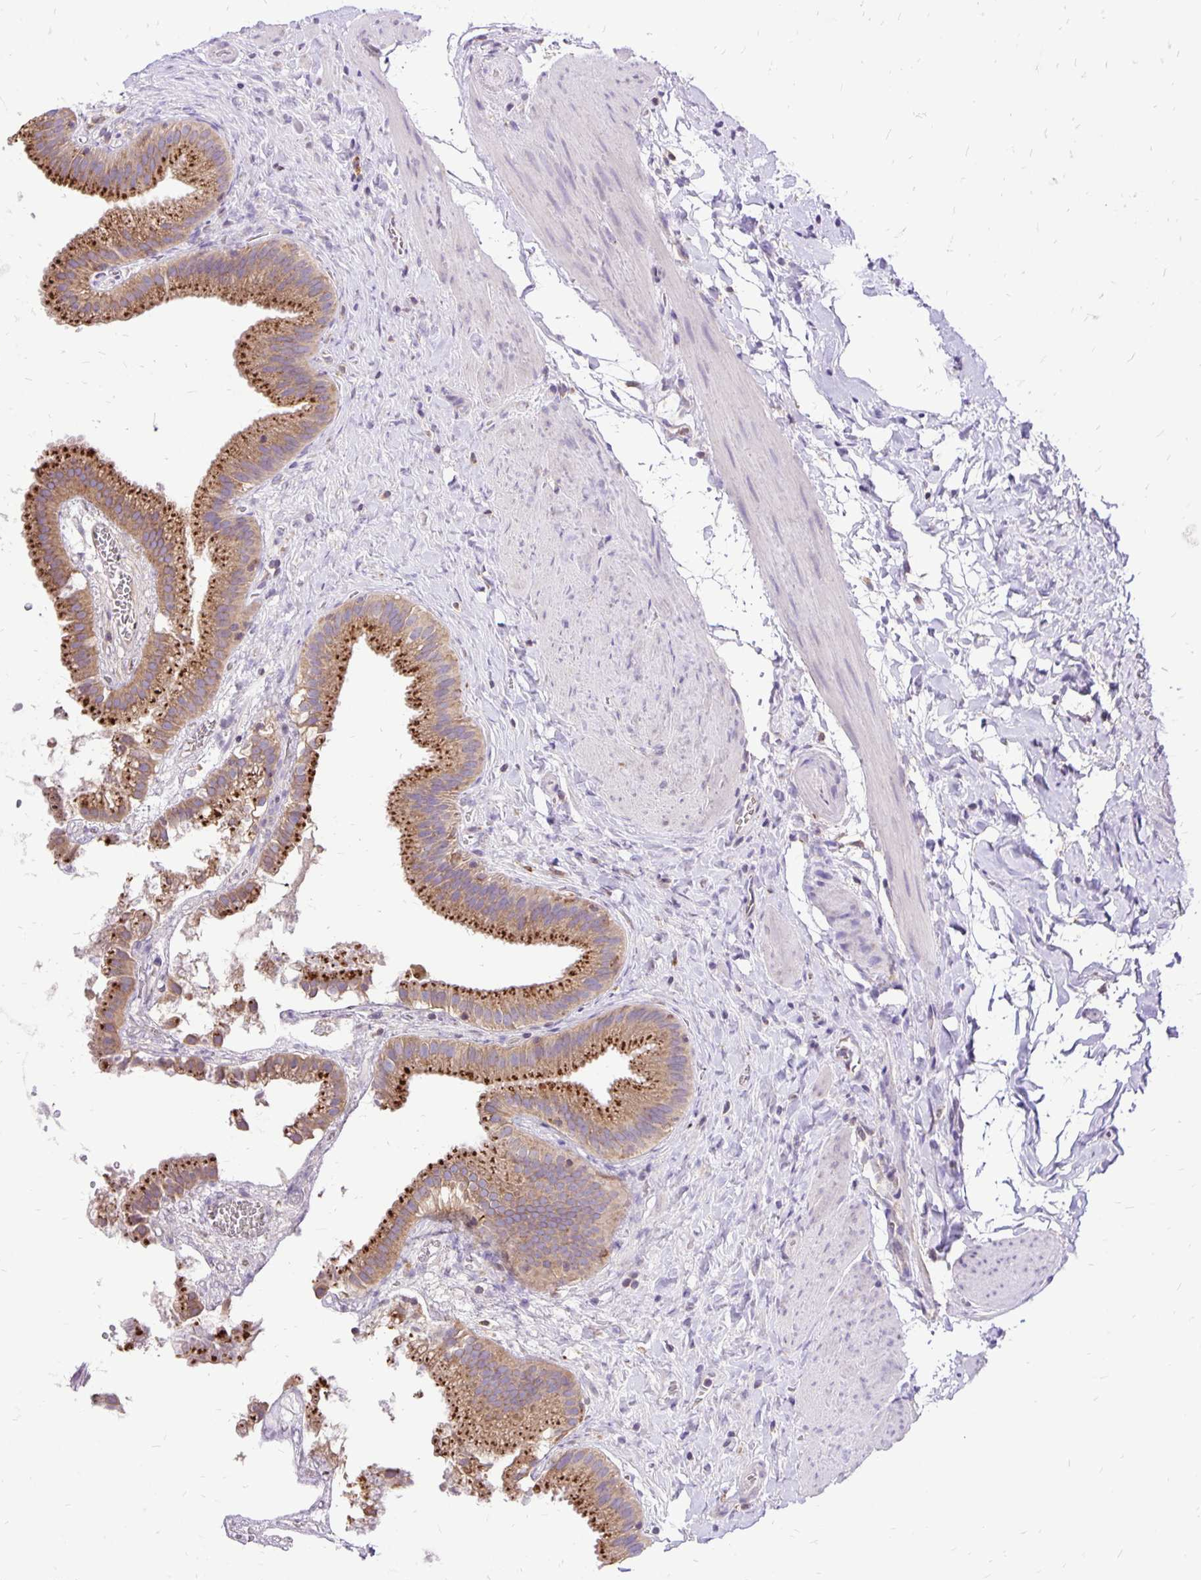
{"staining": {"intensity": "strong", "quantity": ">75%", "location": "cytoplasmic/membranous"}, "tissue": "gallbladder", "cell_type": "Glandular cells", "image_type": "normal", "snomed": [{"axis": "morphology", "description": "Normal tissue, NOS"}, {"axis": "topography", "description": "Gallbladder"}], "caption": "Human gallbladder stained with a brown dye demonstrates strong cytoplasmic/membranous positive staining in approximately >75% of glandular cells.", "gene": "EIF5A", "patient": {"sex": "female", "age": 63}}